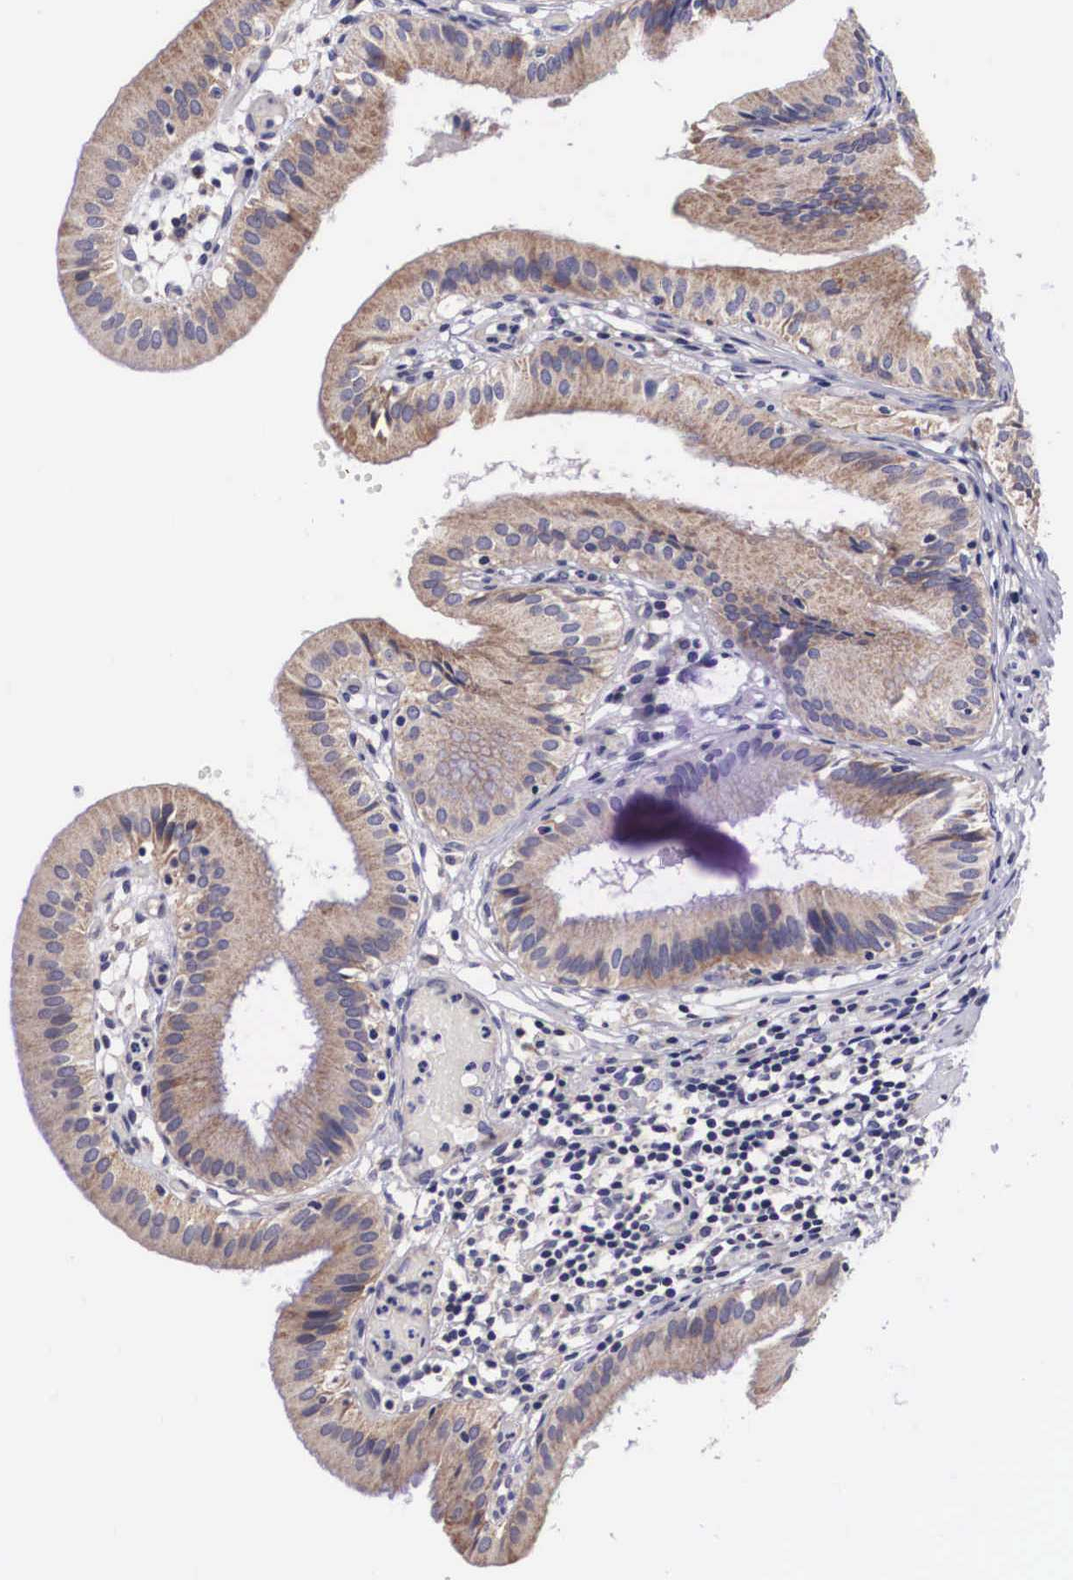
{"staining": {"intensity": "weak", "quantity": ">75%", "location": "cytoplasmic/membranous"}, "tissue": "gallbladder", "cell_type": "Glandular cells", "image_type": "normal", "snomed": [{"axis": "morphology", "description": "Normal tissue, NOS"}, {"axis": "topography", "description": "Gallbladder"}], "caption": "Human gallbladder stained for a protein (brown) demonstrates weak cytoplasmic/membranous positive expression in about >75% of glandular cells.", "gene": "ARG2", "patient": {"sex": "male", "age": 28}}